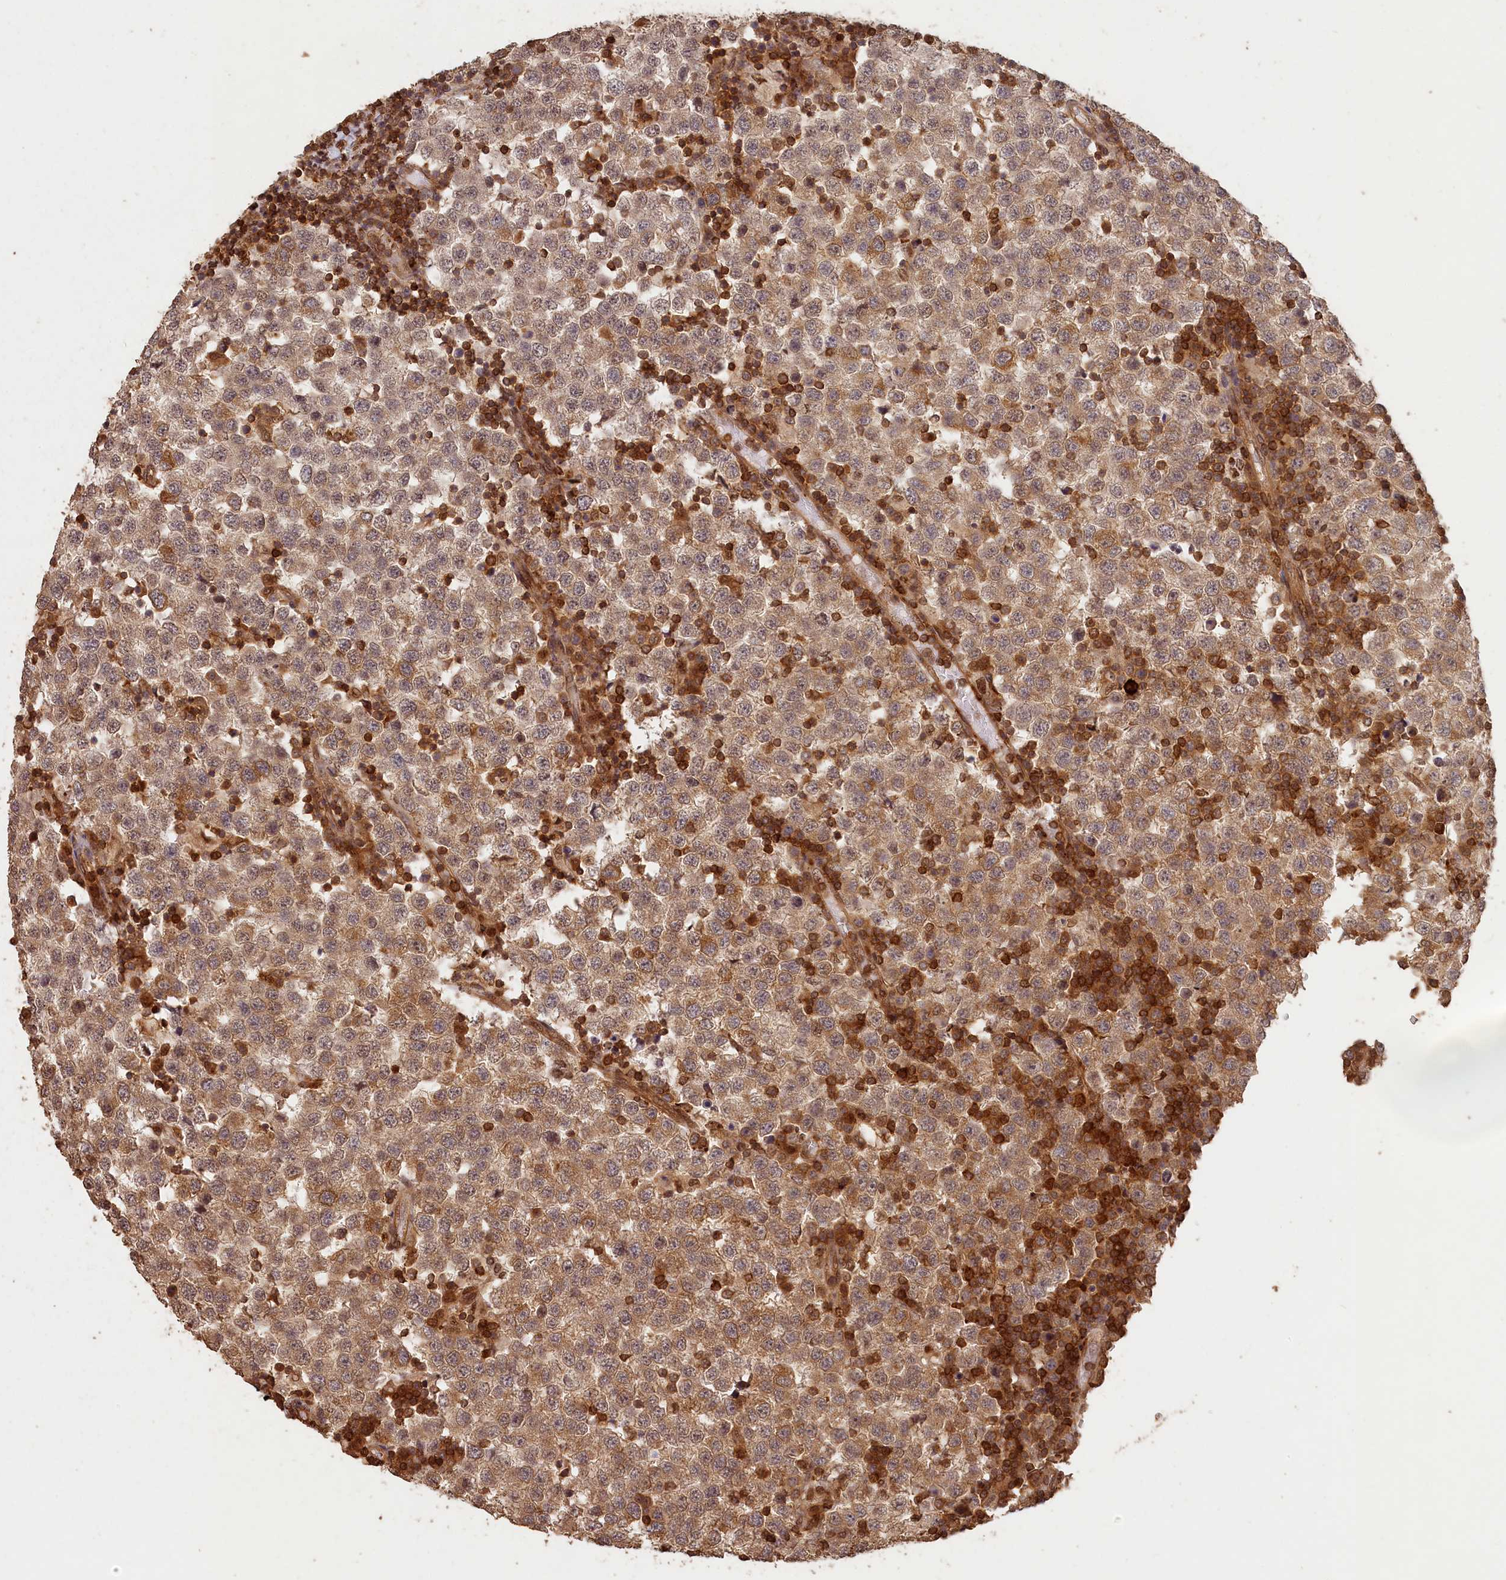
{"staining": {"intensity": "moderate", "quantity": "25%-75%", "location": "cytoplasmic/membranous"}, "tissue": "testis cancer", "cell_type": "Tumor cells", "image_type": "cancer", "snomed": [{"axis": "morphology", "description": "Seminoma, NOS"}, {"axis": "topography", "description": "Testis"}], "caption": "There is medium levels of moderate cytoplasmic/membranous positivity in tumor cells of testis cancer (seminoma), as demonstrated by immunohistochemical staining (brown color).", "gene": "MADD", "patient": {"sex": "male", "age": 34}}